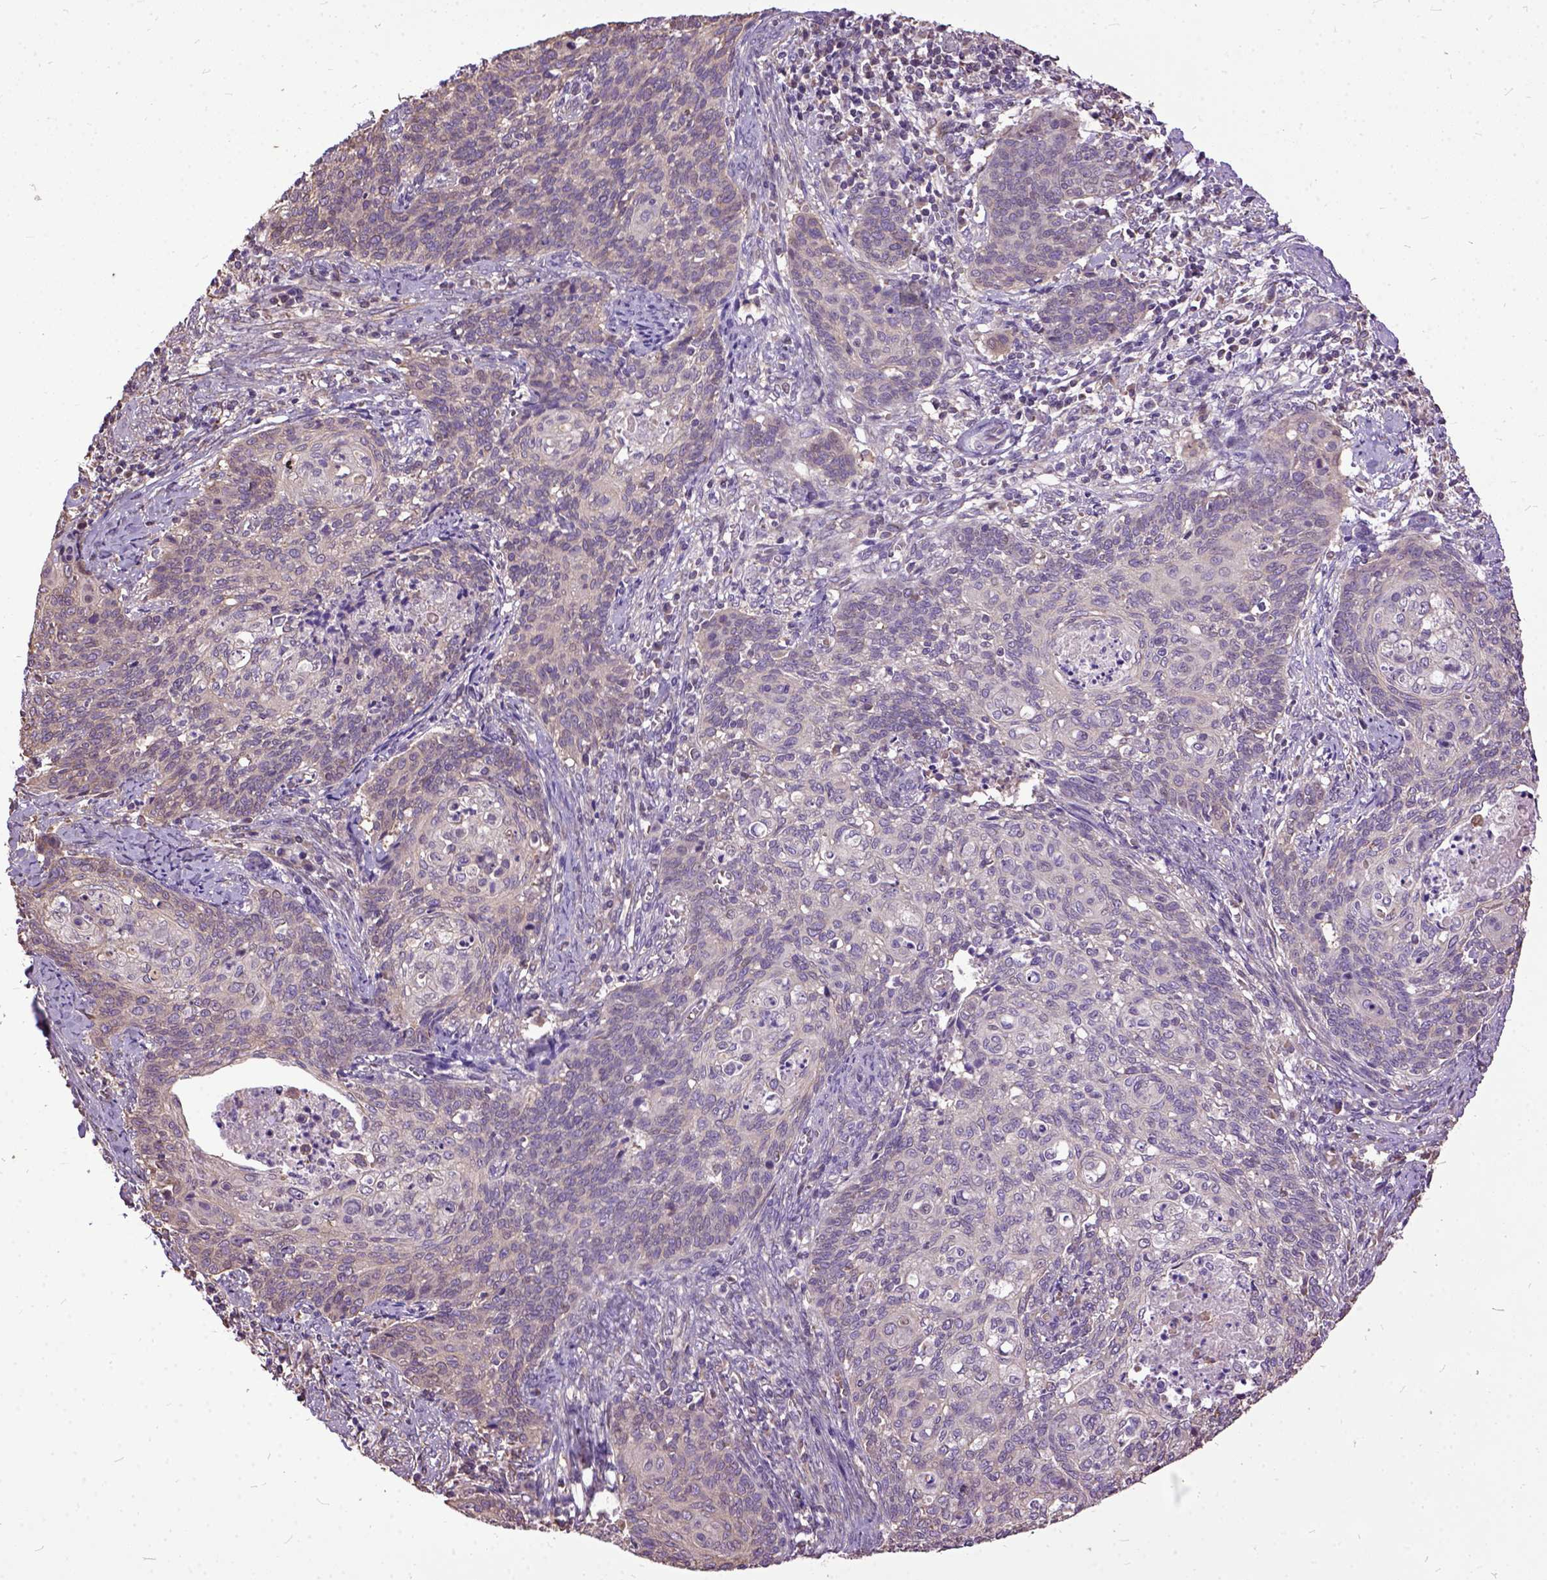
{"staining": {"intensity": "negative", "quantity": "none", "location": "none"}, "tissue": "cervical cancer", "cell_type": "Tumor cells", "image_type": "cancer", "snomed": [{"axis": "morphology", "description": "Normal tissue, NOS"}, {"axis": "morphology", "description": "Squamous cell carcinoma, NOS"}, {"axis": "topography", "description": "Cervix"}], "caption": "The immunohistochemistry (IHC) image has no significant expression in tumor cells of cervical cancer (squamous cell carcinoma) tissue.", "gene": "AREG", "patient": {"sex": "female", "age": 39}}